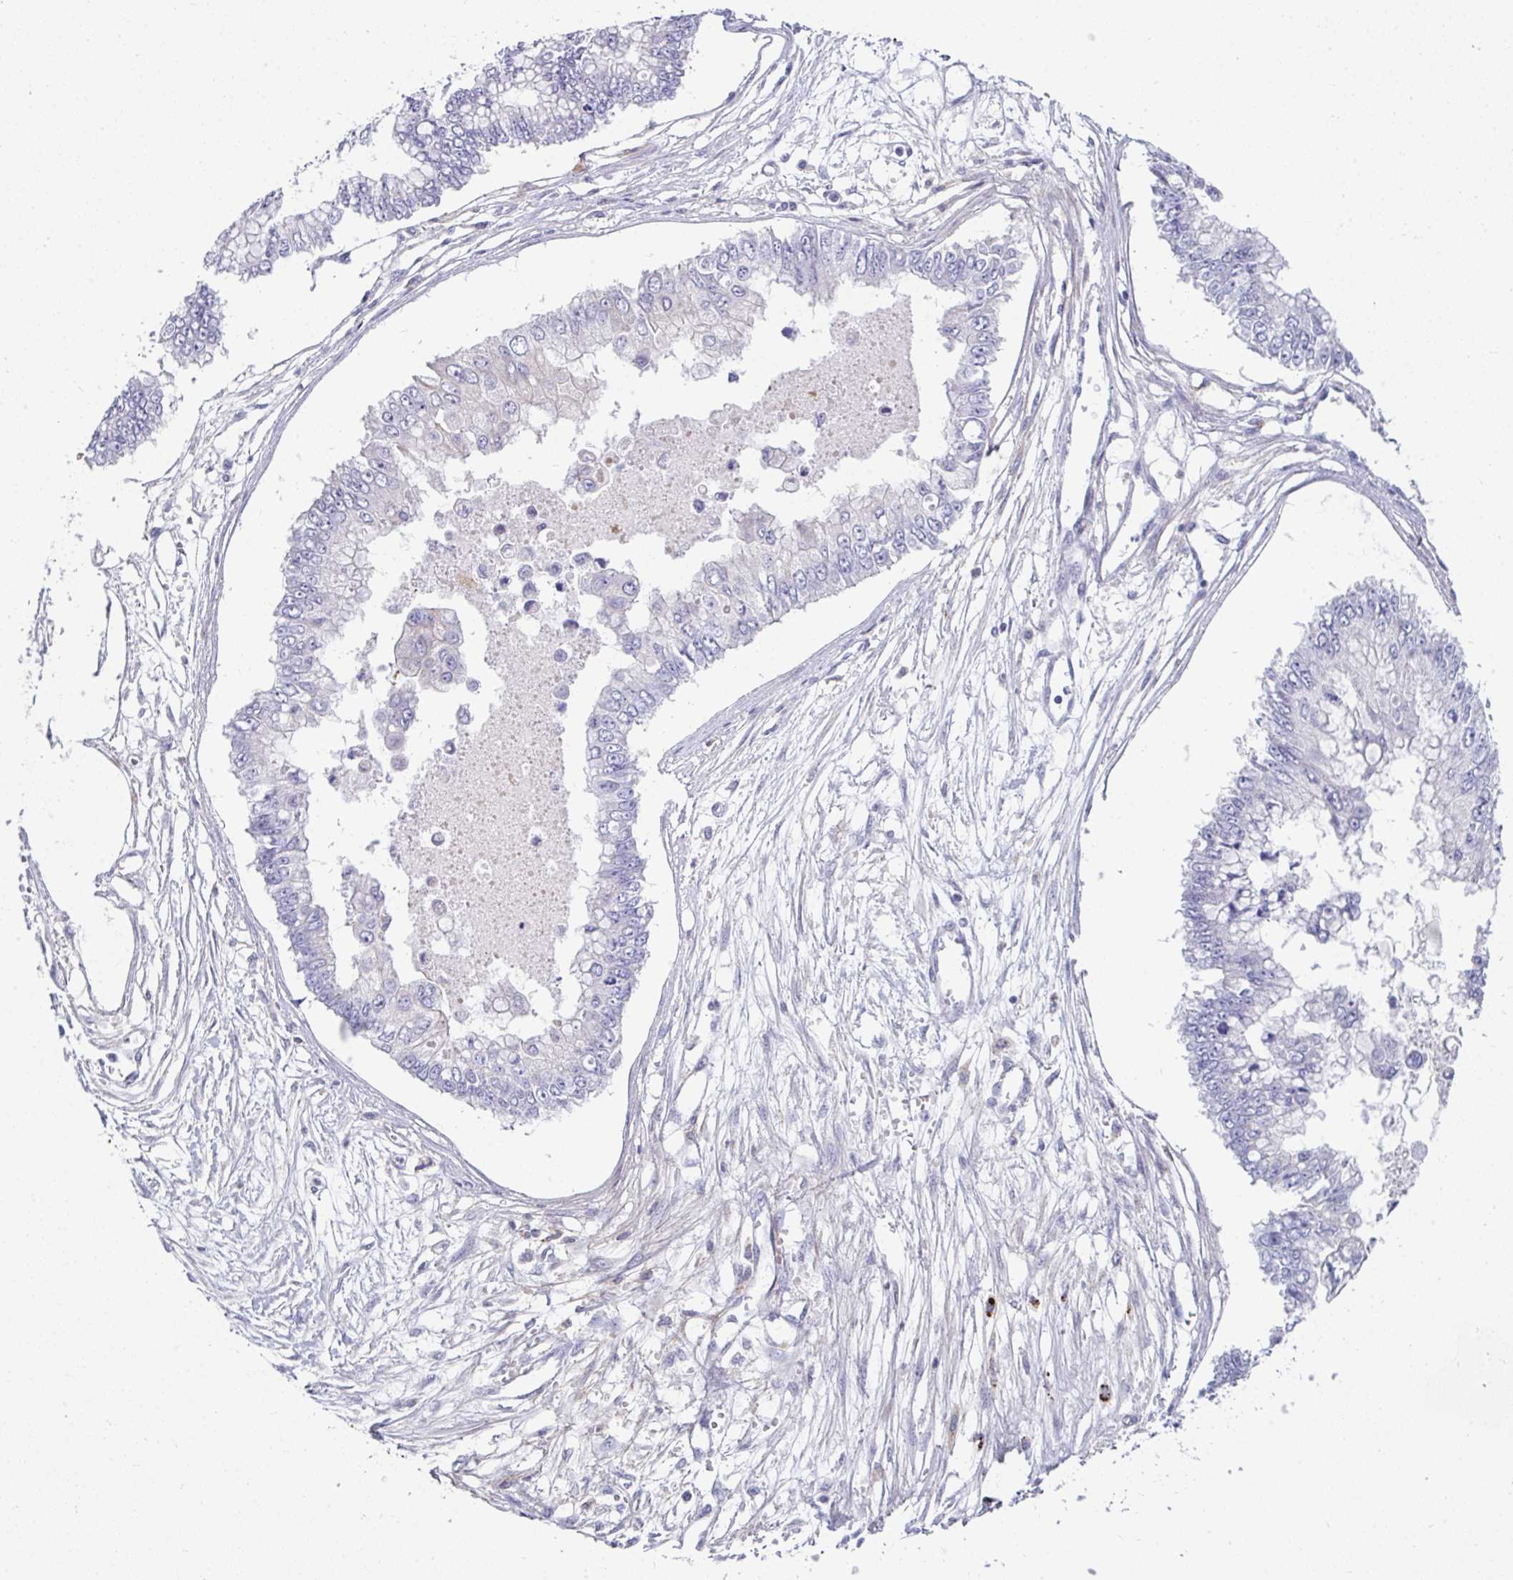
{"staining": {"intensity": "negative", "quantity": "none", "location": "none"}, "tissue": "ovarian cancer", "cell_type": "Tumor cells", "image_type": "cancer", "snomed": [{"axis": "morphology", "description": "Cystadenocarcinoma, mucinous, NOS"}, {"axis": "topography", "description": "Ovary"}], "caption": "An image of human ovarian cancer (mucinous cystadenocarcinoma) is negative for staining in tumor cells.", "gene": "ZNF33A", "patient": {"sex": "female", "age": 72}}